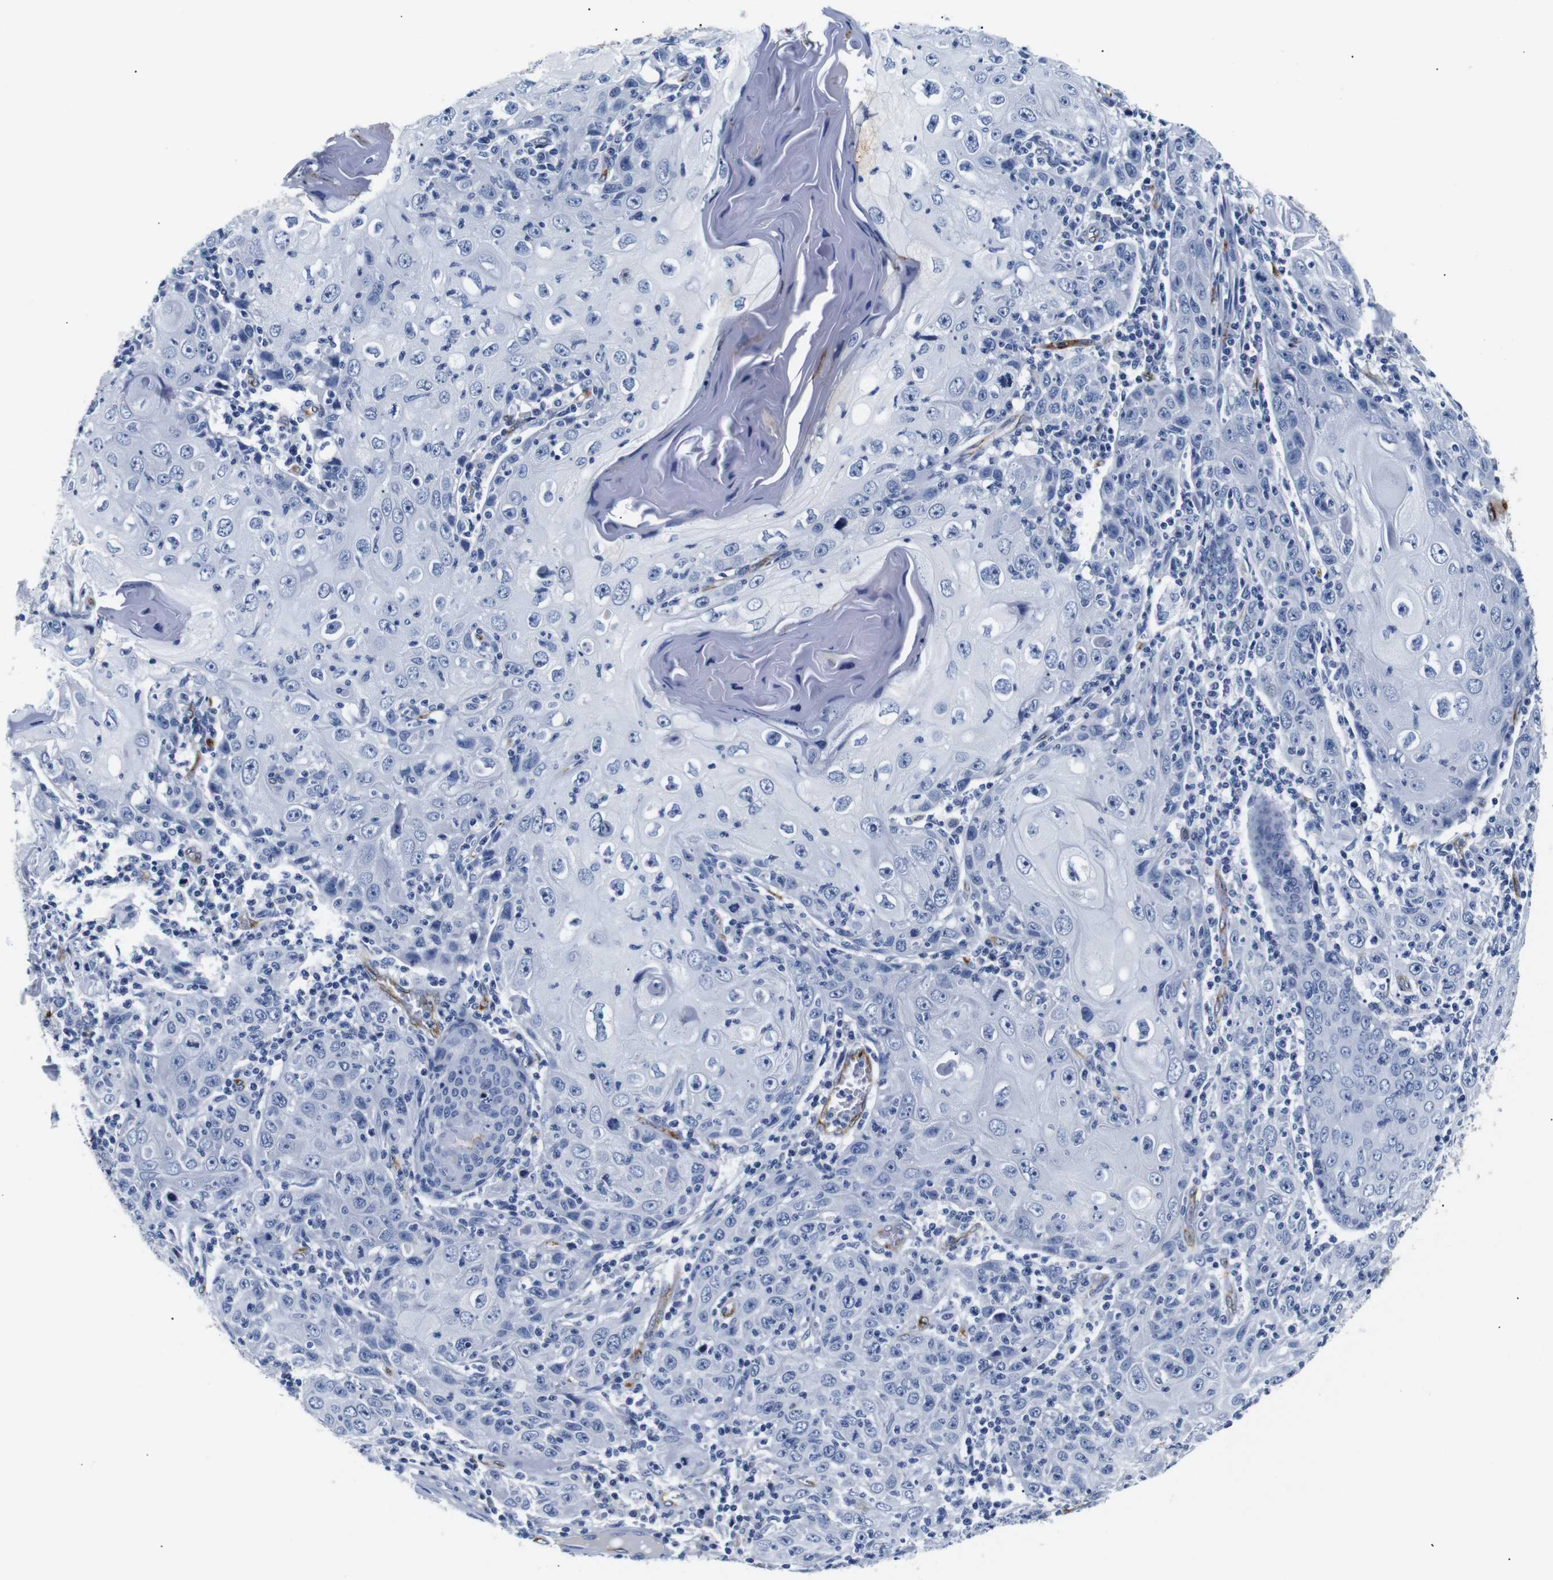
{"staining": {"intensity": "negative", "quantity": "none", "location": "none"}, "tissue": "skin cancer", "cell_type": "Tumor cells", "image_type": "cancer", "snomed": [{"axis": "morphology", "description": "Squamous cell carcinoma, NOS"}, {"axis": "topography", "description": "Skin"}], "caption": "Tumor cells show no significant staining in skin cancer (squamous cell carcinoma).", "gene": "MUC4", "patient": {"sex": "female", "age": 88}}